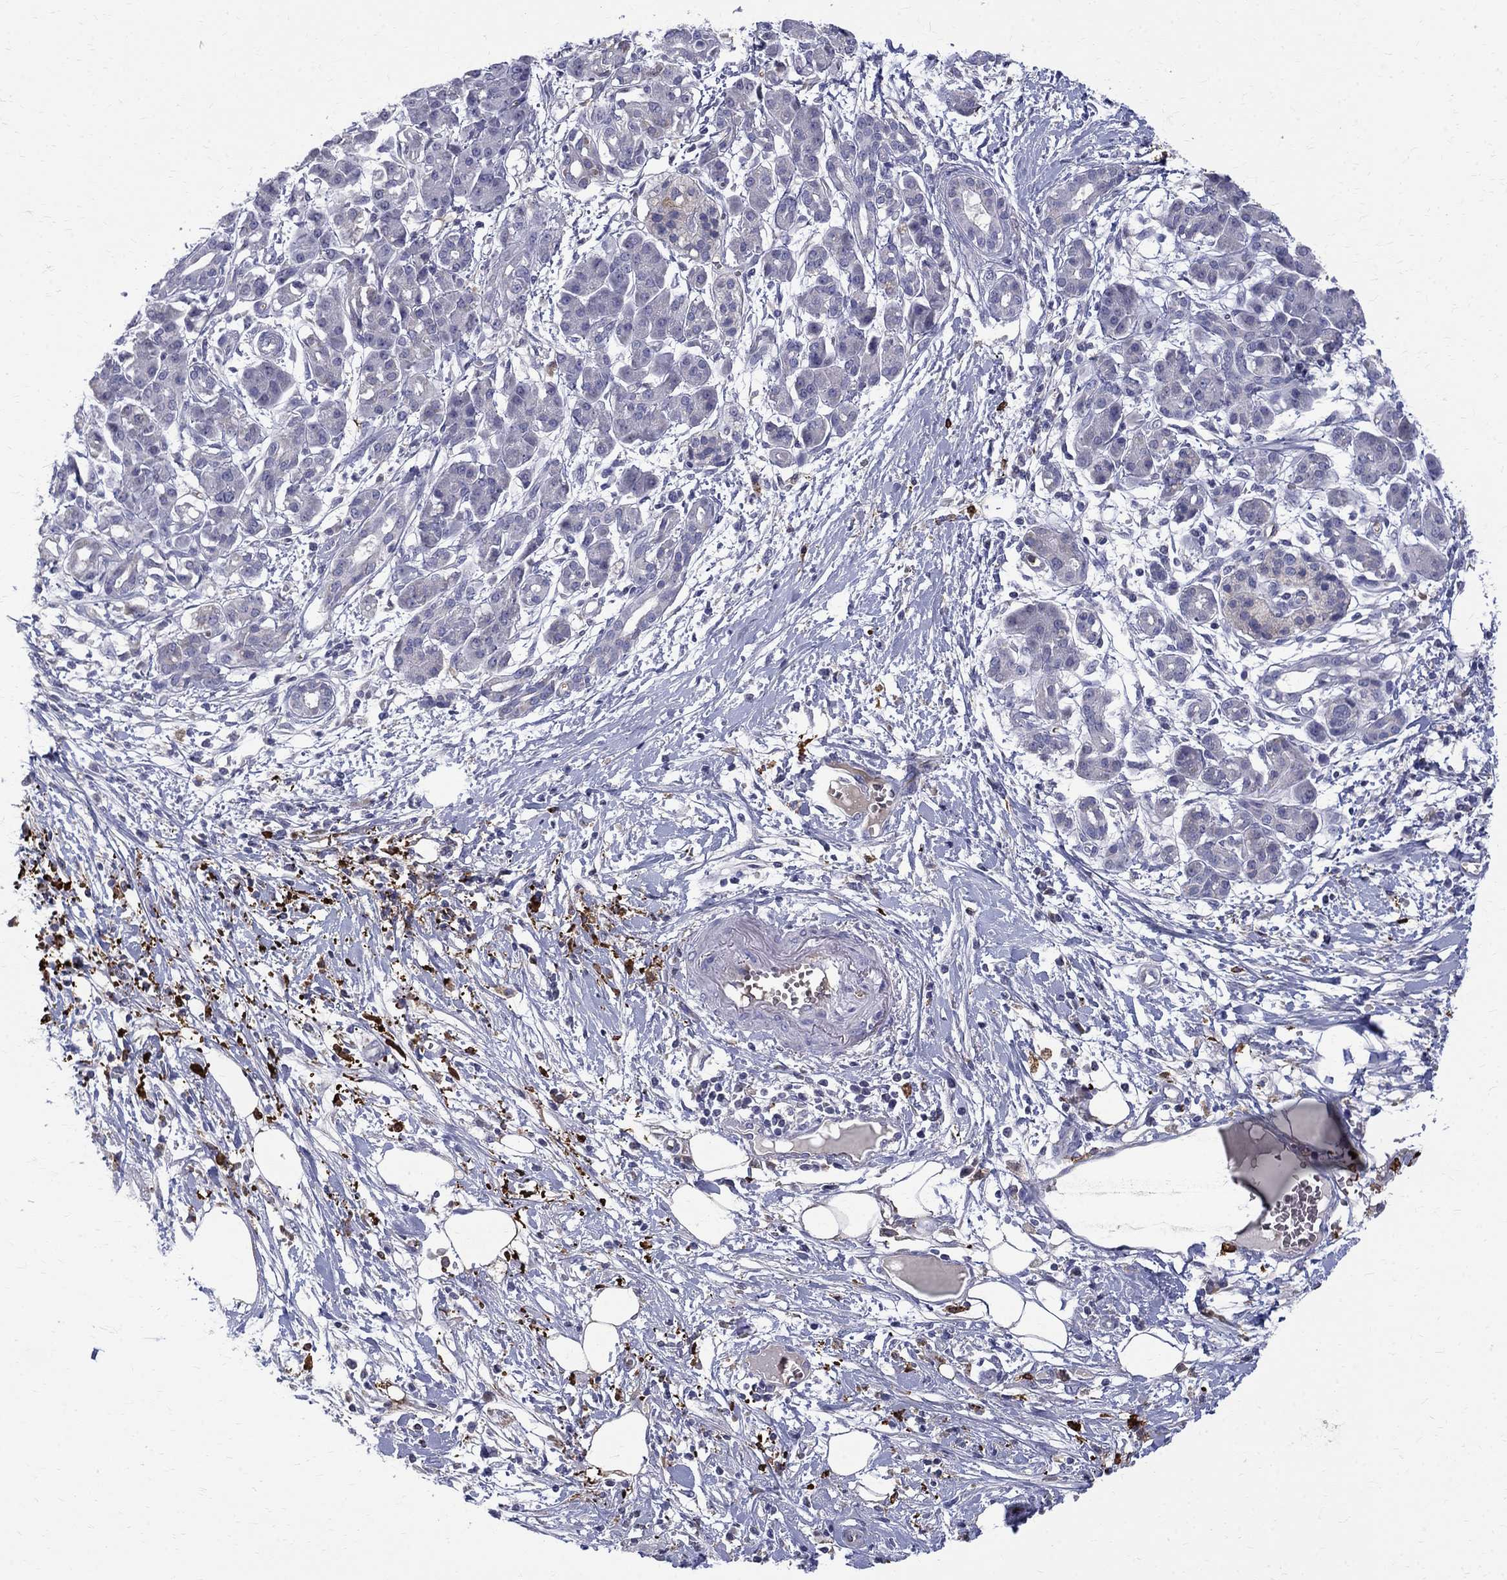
{"staining": {"intensity": "negative", "quantity": "none", "location": "none"}, "tissue": "pancreatic cancer", "cell_type": "Tumor cells", "image_type": "cancer", "snomed": [{"axis": "morphology", "description": "Adenocarcinoma, NOS"}, {"axis": "topography", "description": "Pancreas"}], "caption": "Tumor cells show no significant expression in pancreatic cancer.", "gene": "AGER", "patient": {"sex": "male", "age": 72}}